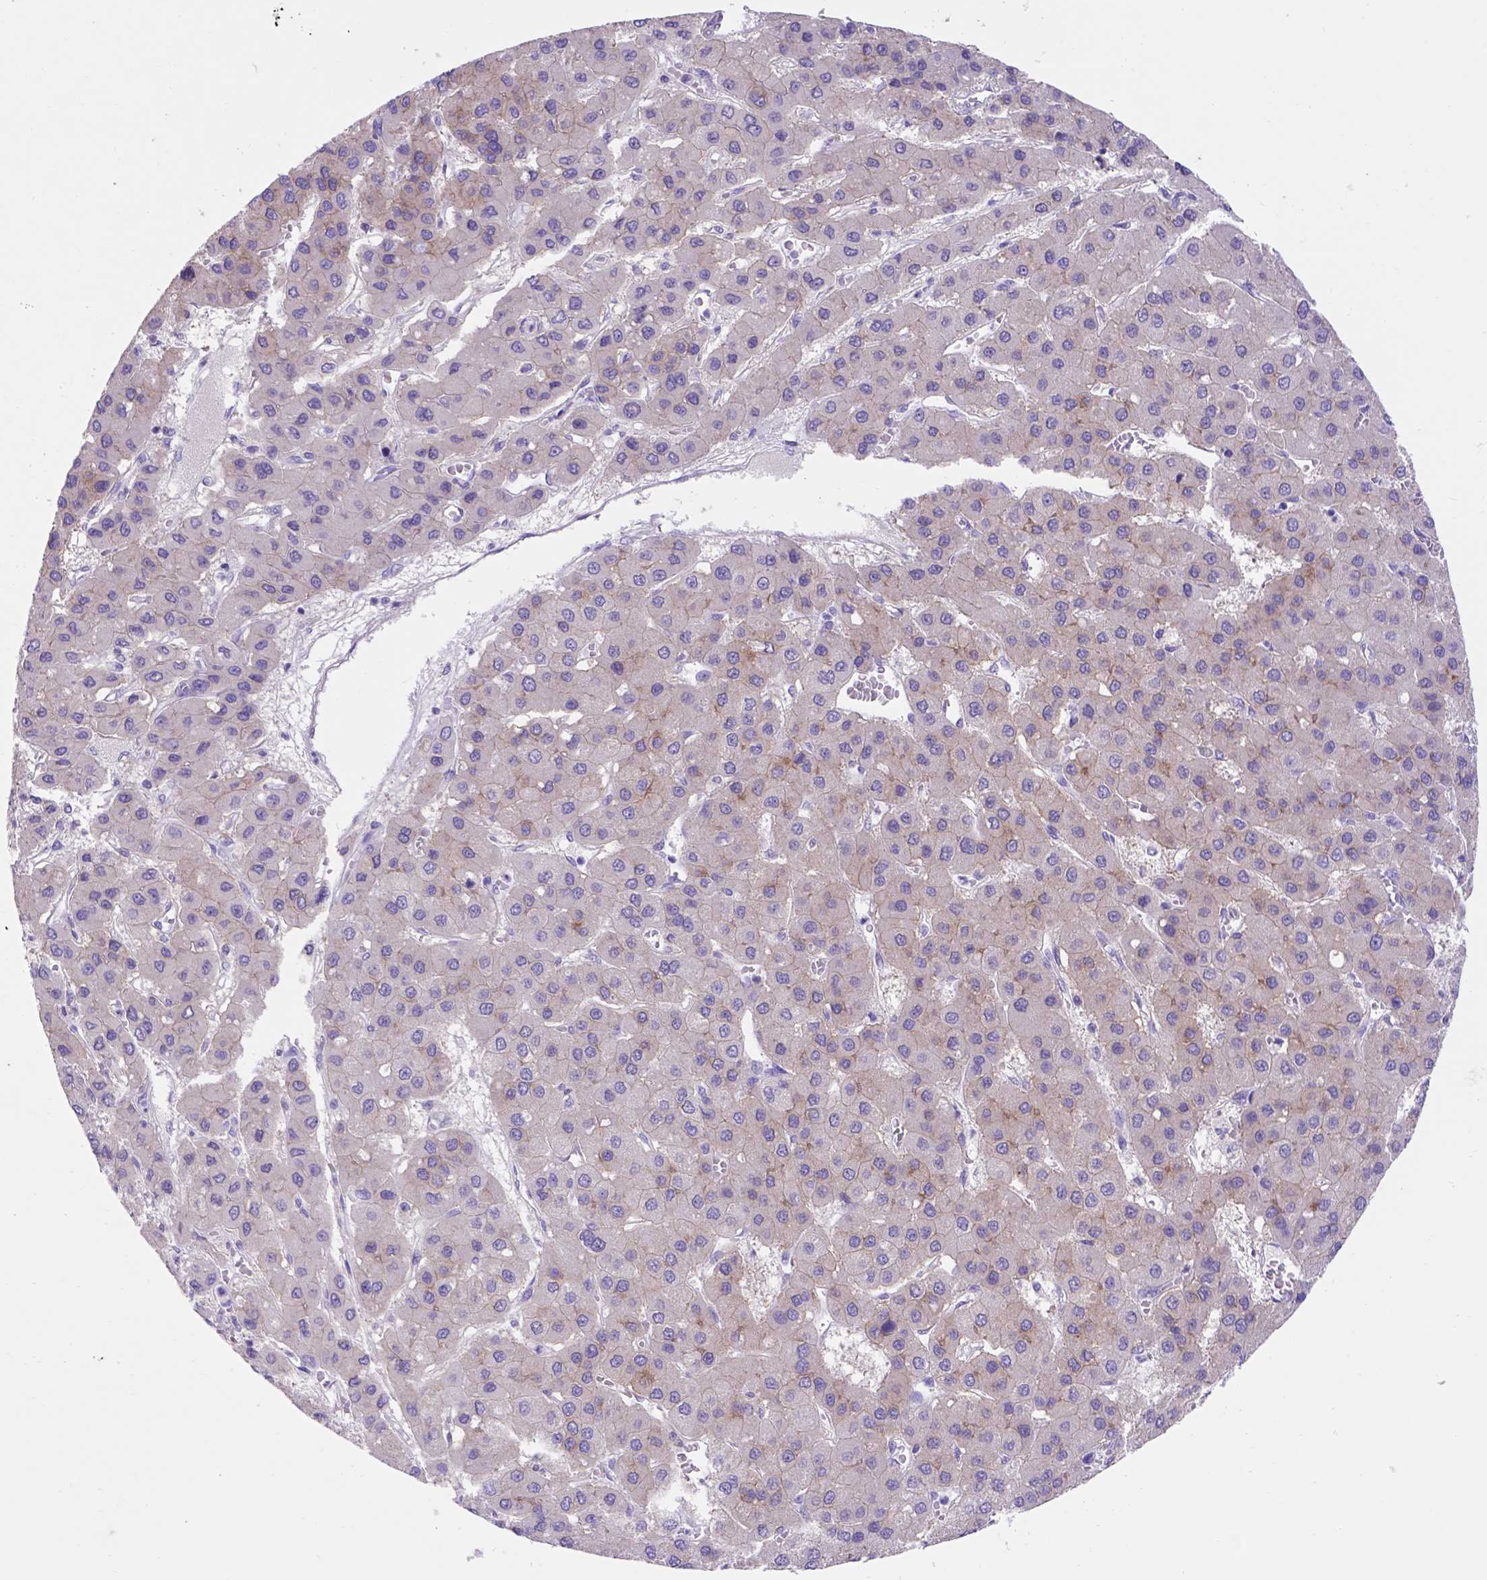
{"staining": {"intensity": "negative", "quantity": "none", "location": "none"}, "tissue": "liver cancer", "cell_type": "Tumor cells", "image_type": "cancer", "snomed": [{"axis": "morphology", "description": "Carcinoma, Hepatocellular, NOS"}, {"axis": "topography", "description": "Liver"}], "caption": "High magnification brightfield microscopy of liver cancer stained with DAB (brown) and counterstained with hematoxylin (blue): tumor cells show no significant expression.", "gene": "EGFR", "patient": {"sex": "female", "age": 41}}